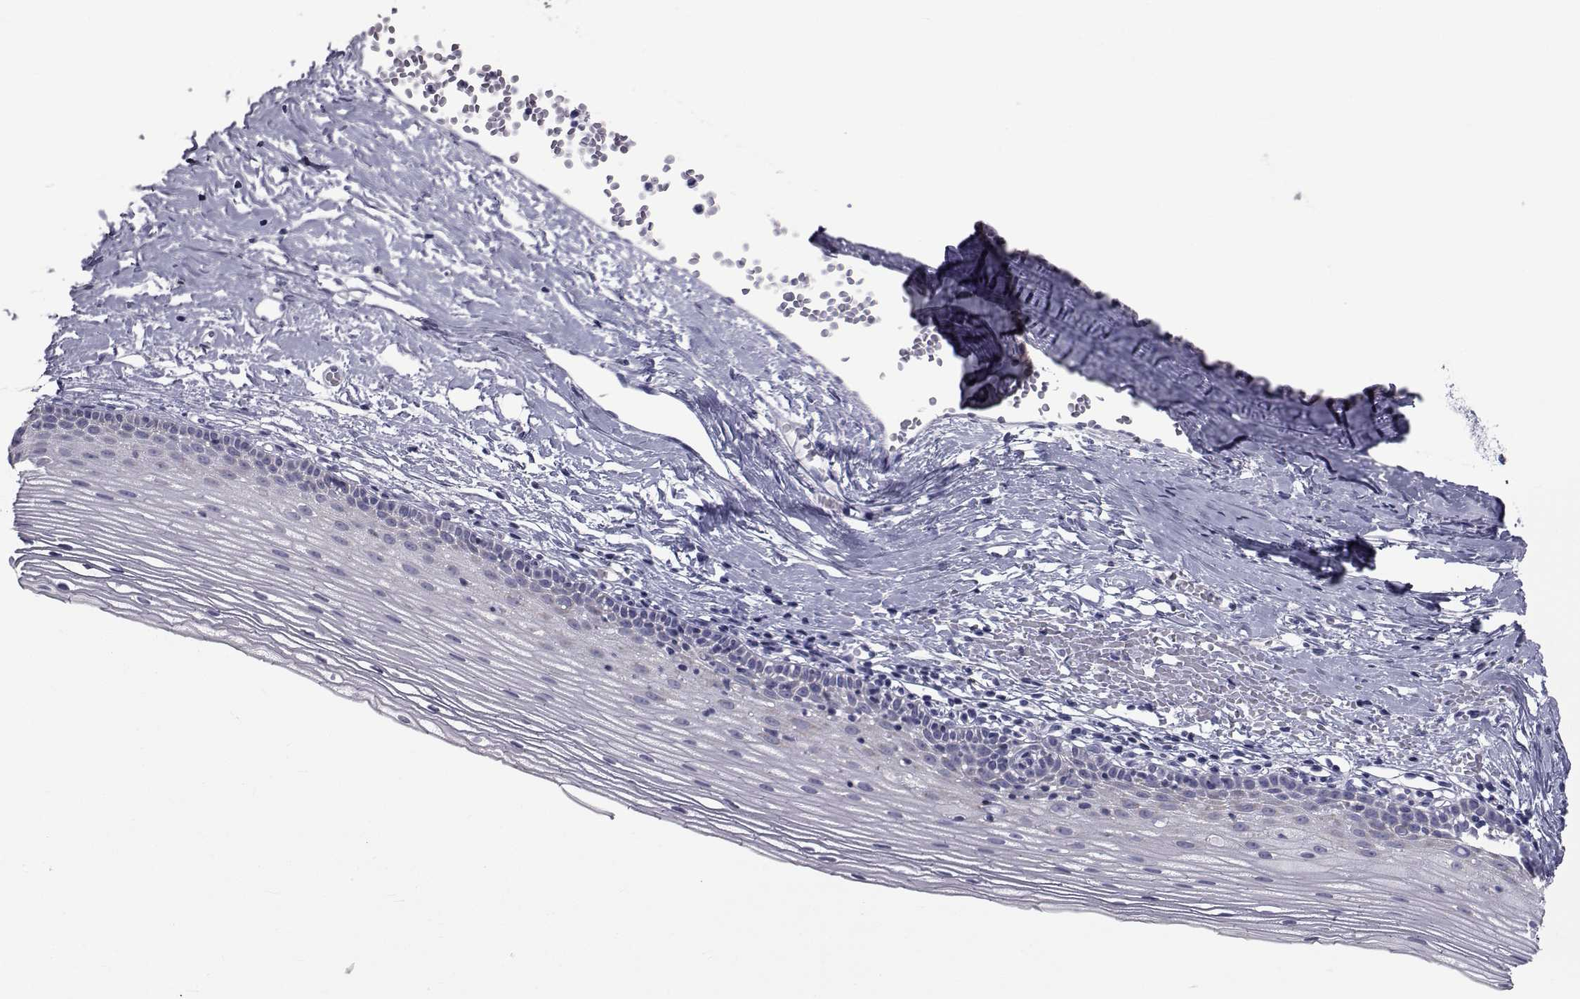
{"staining": {"intensity": "negative", "quantity": "none", "location": "none"}, "tissue": "cervix", "cell_type": "Glandular cells", "image_type": "normal", "snomed": [{"axis": "morphology", "description": "Normal tissue, NOS"}, {"axis": "topography", "description": "Cervix"}], "caption": "High magnification brightfield microscopy of unremarkable cervix stained with DAB (3,3'-diaminobenzidine) (brown) and counterstained with hematoxylin (blue): glandular cells show no significant positivity. The staining was performed using DAB to visualize the protein expression in brown, while the nuclei were stained in blue with hematoxylin (Magnification: 20x).", "gene": "FDXR", "patient": {"sex": "female", "age": 40}}